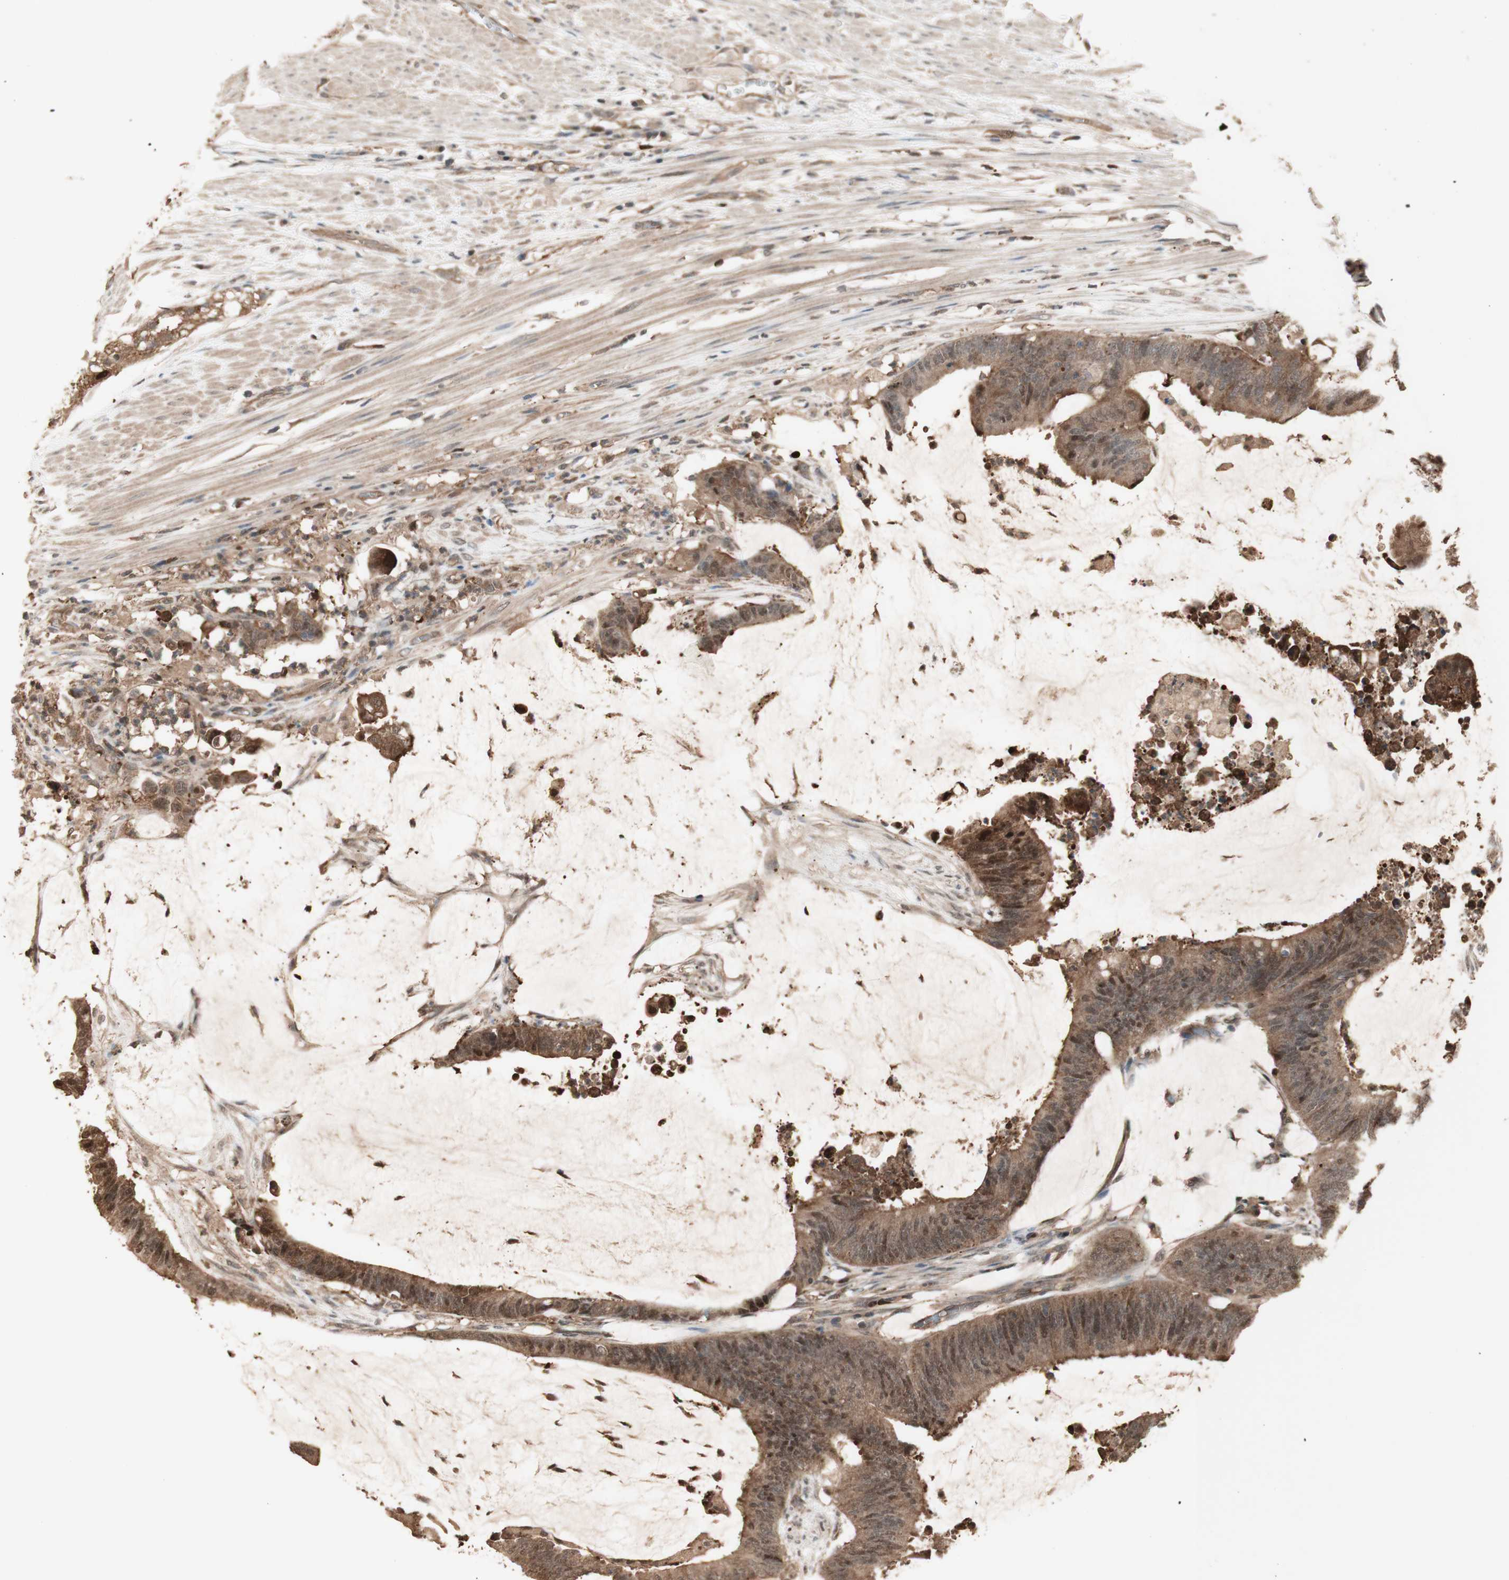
{"staining": {"intensity": "moderate", "quantity": ">75%", "location": "cytoplasmic/membranous,nuclear"}, "tissue": "colorectal cancer", "cell_type": "Tumor cells", "image_type": "cancer", "snomed": [{"axis": "morphology", "description": "Adenocarcinoma, NOS"}, {"axis": "topography", "description": "Rectum"}], "caption": "Immunohistochemistry photomicrograph of neoplastic tissue: human adenocarcinoma (colorectal) stained using immunohistochemistry reveals medium levels of moderate protein expression localized specifically in the cytoplasmic/membranous and nuclear of tumor cells, appearing as a cytoplasmic/membranous and nuclear brown color.", "gene": "YWHAB", "patient": {"sex": "female", "age": 66}}